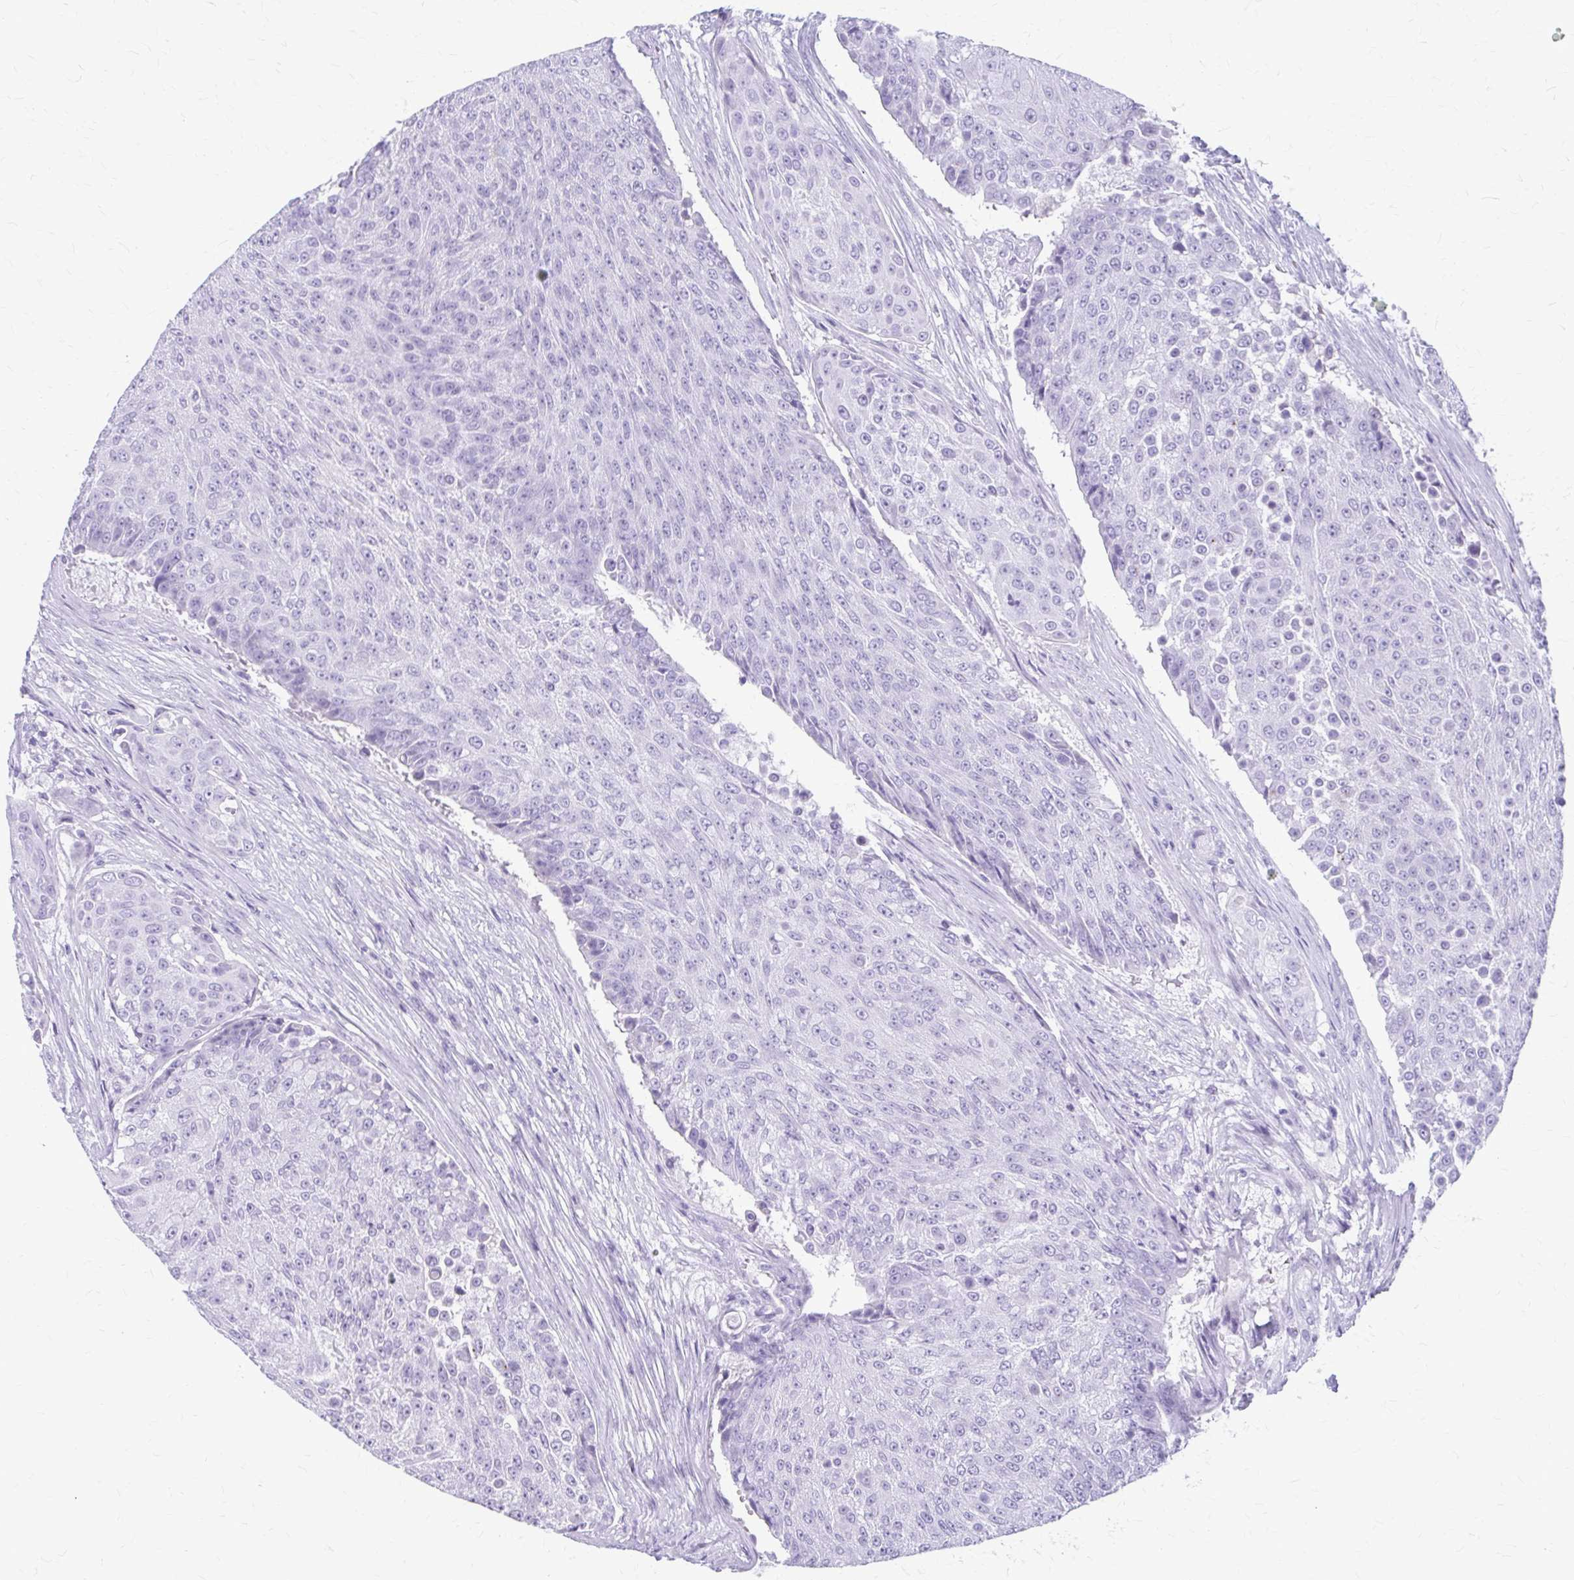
{"staining": {"intensity": "negative", "quantity": "none", "location": "none"}, "tissue": "urothelial cancer", "cell_type": "Tumor cells", "image_type": "cancer", "snomed": [{"axis": "morphology", "description": "Urothelial carcinoma, High grade"}, {"axis": "topography", "description": "Urinary bladder"}], "caption": "DAB (3,3'-diaminobenzidine) immunohistochemical staining of urothelial cancer shows no significant staining in tumor cells. Brightfield microscopy of immunohistochemistry (IHC) stained with DAB (3,3'-diaminobenzidine) (brown) and hematoxylin (blue), captured at high magnification.", "gene": "KLHDC7A", "patient": {"sex": "female", "age": 63}}